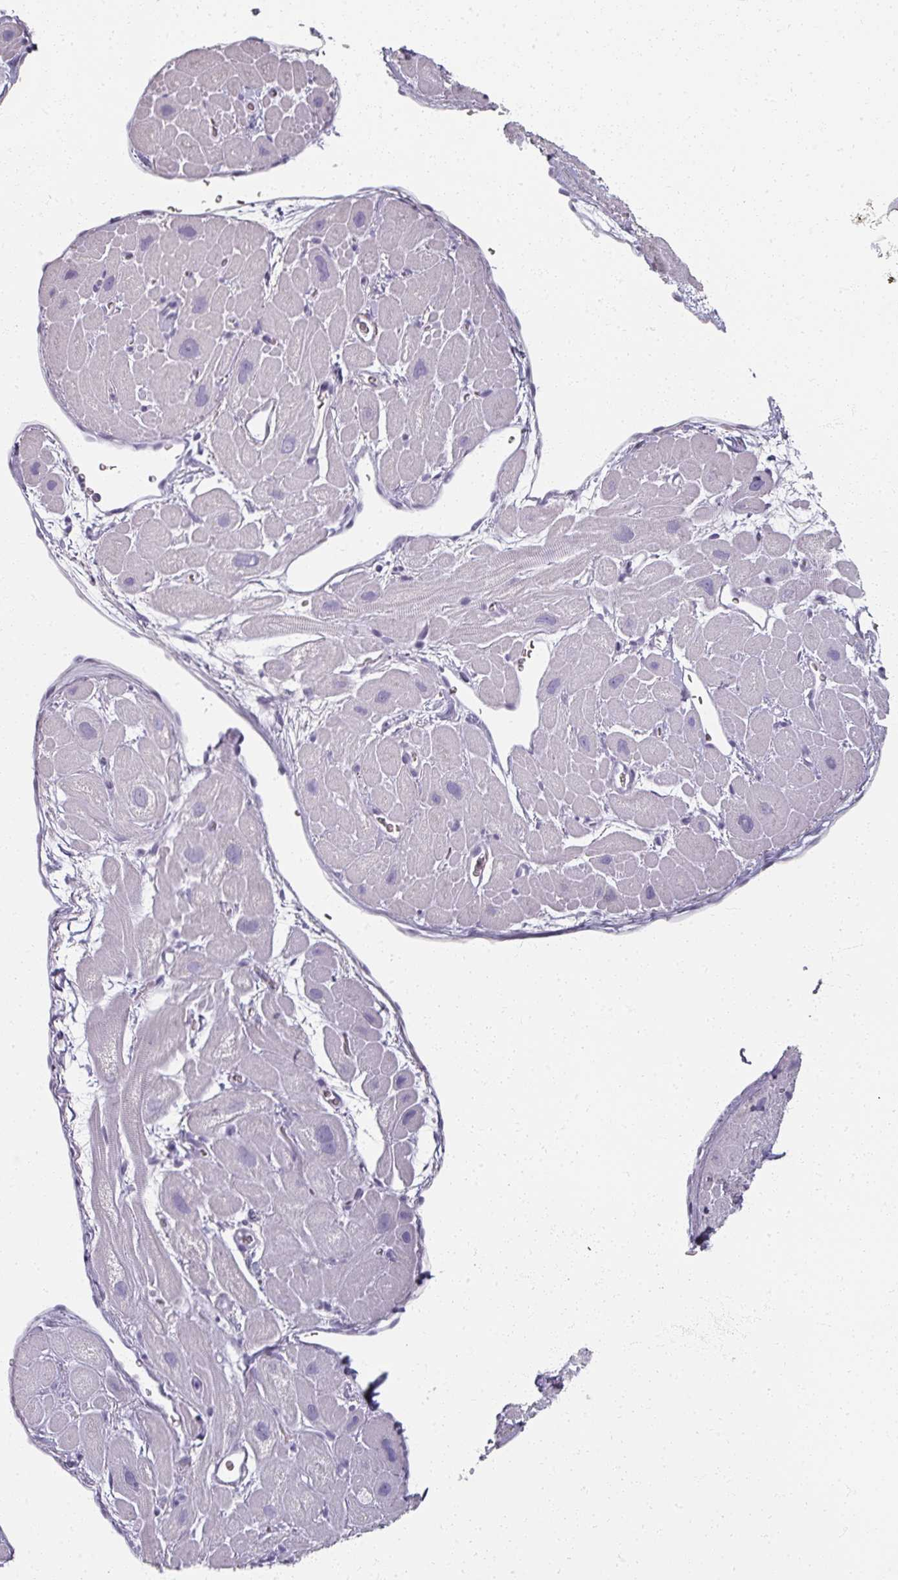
{"staining": {"intensity": "negative", "quantity": "none", "location": "none"}, "tissue": "heart muscle", "cell_type": "Cardiomyocytes", "image_type": "normal", "snomed": [{"axis": "morphology", "description": "Normal tissue, NOS"}, {"axis": "topography", "description": "Heart"}], "caption": "Heart muscle was stained to show a protein in brown. There is no significant staining in cardiomyocytes. (Brightfield microscopy of DAB immunohistochemistry at high magnification).", "gene": "REG3A", "patient": {"sex": "male", "age": 49}}